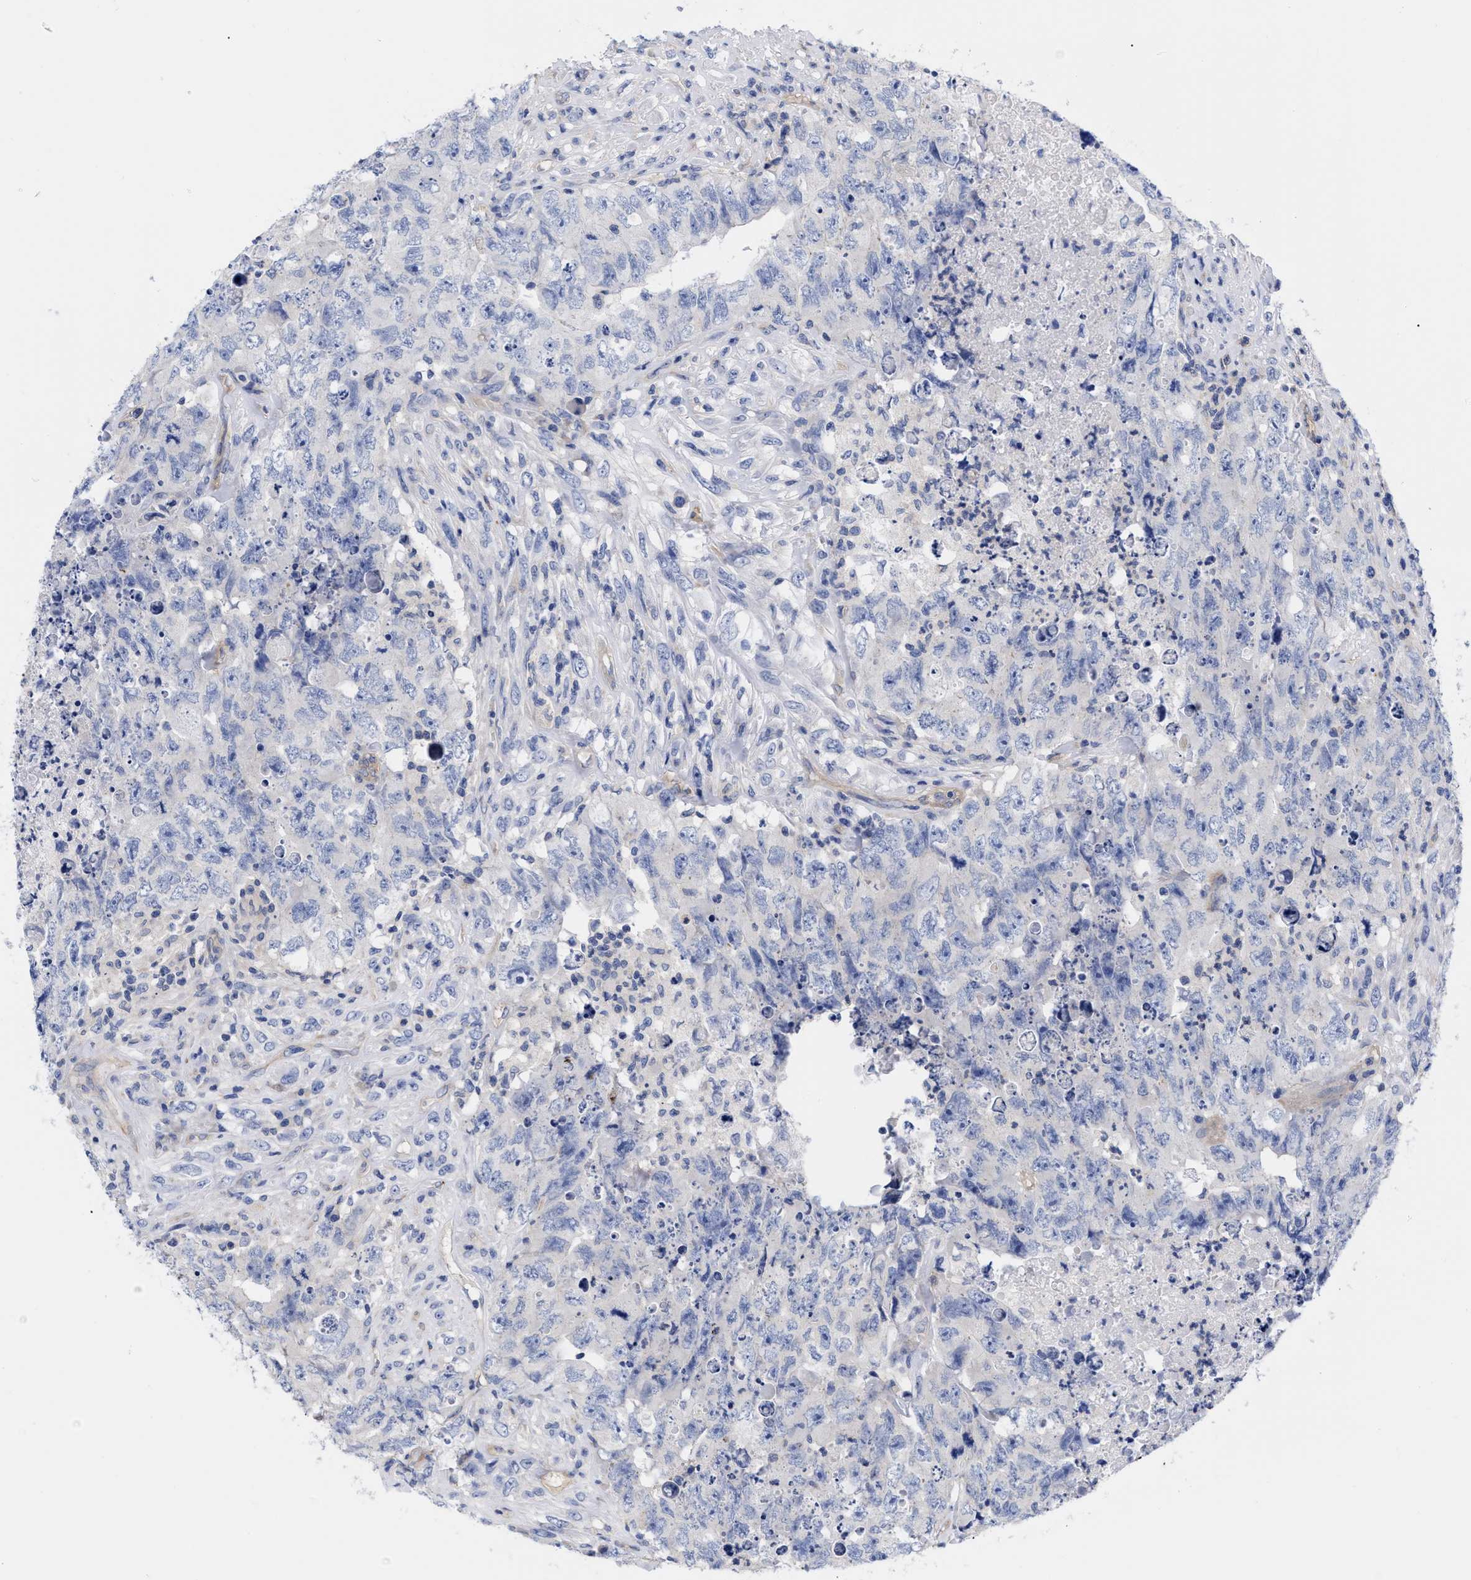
{"staining": {"intensity": "negative", "quantity": "none", "location": "none"}, "tissue": "testis cancer", "cell_type": "Tumor cells", "image_type": "cancer", "snomed": [{"axis": "morphology", "description": "Carcinoma, Embryonal, NOS"}, {"axis": "topography", "description": "Testis"}], "caption": "Immunohistochemistry histopathology image of human testis cancer stained for a protein (brown), which shows no expression in tumor cells. Brightfield microscopy of immunohistochemistry (IHC) stained with DAB (3,3'-diaminobenzidine) (brown) and hematoxylin (blue), captured at high magnification.", "gene": "IRAG2", "patient": {"sex": "male", "age": 32}}